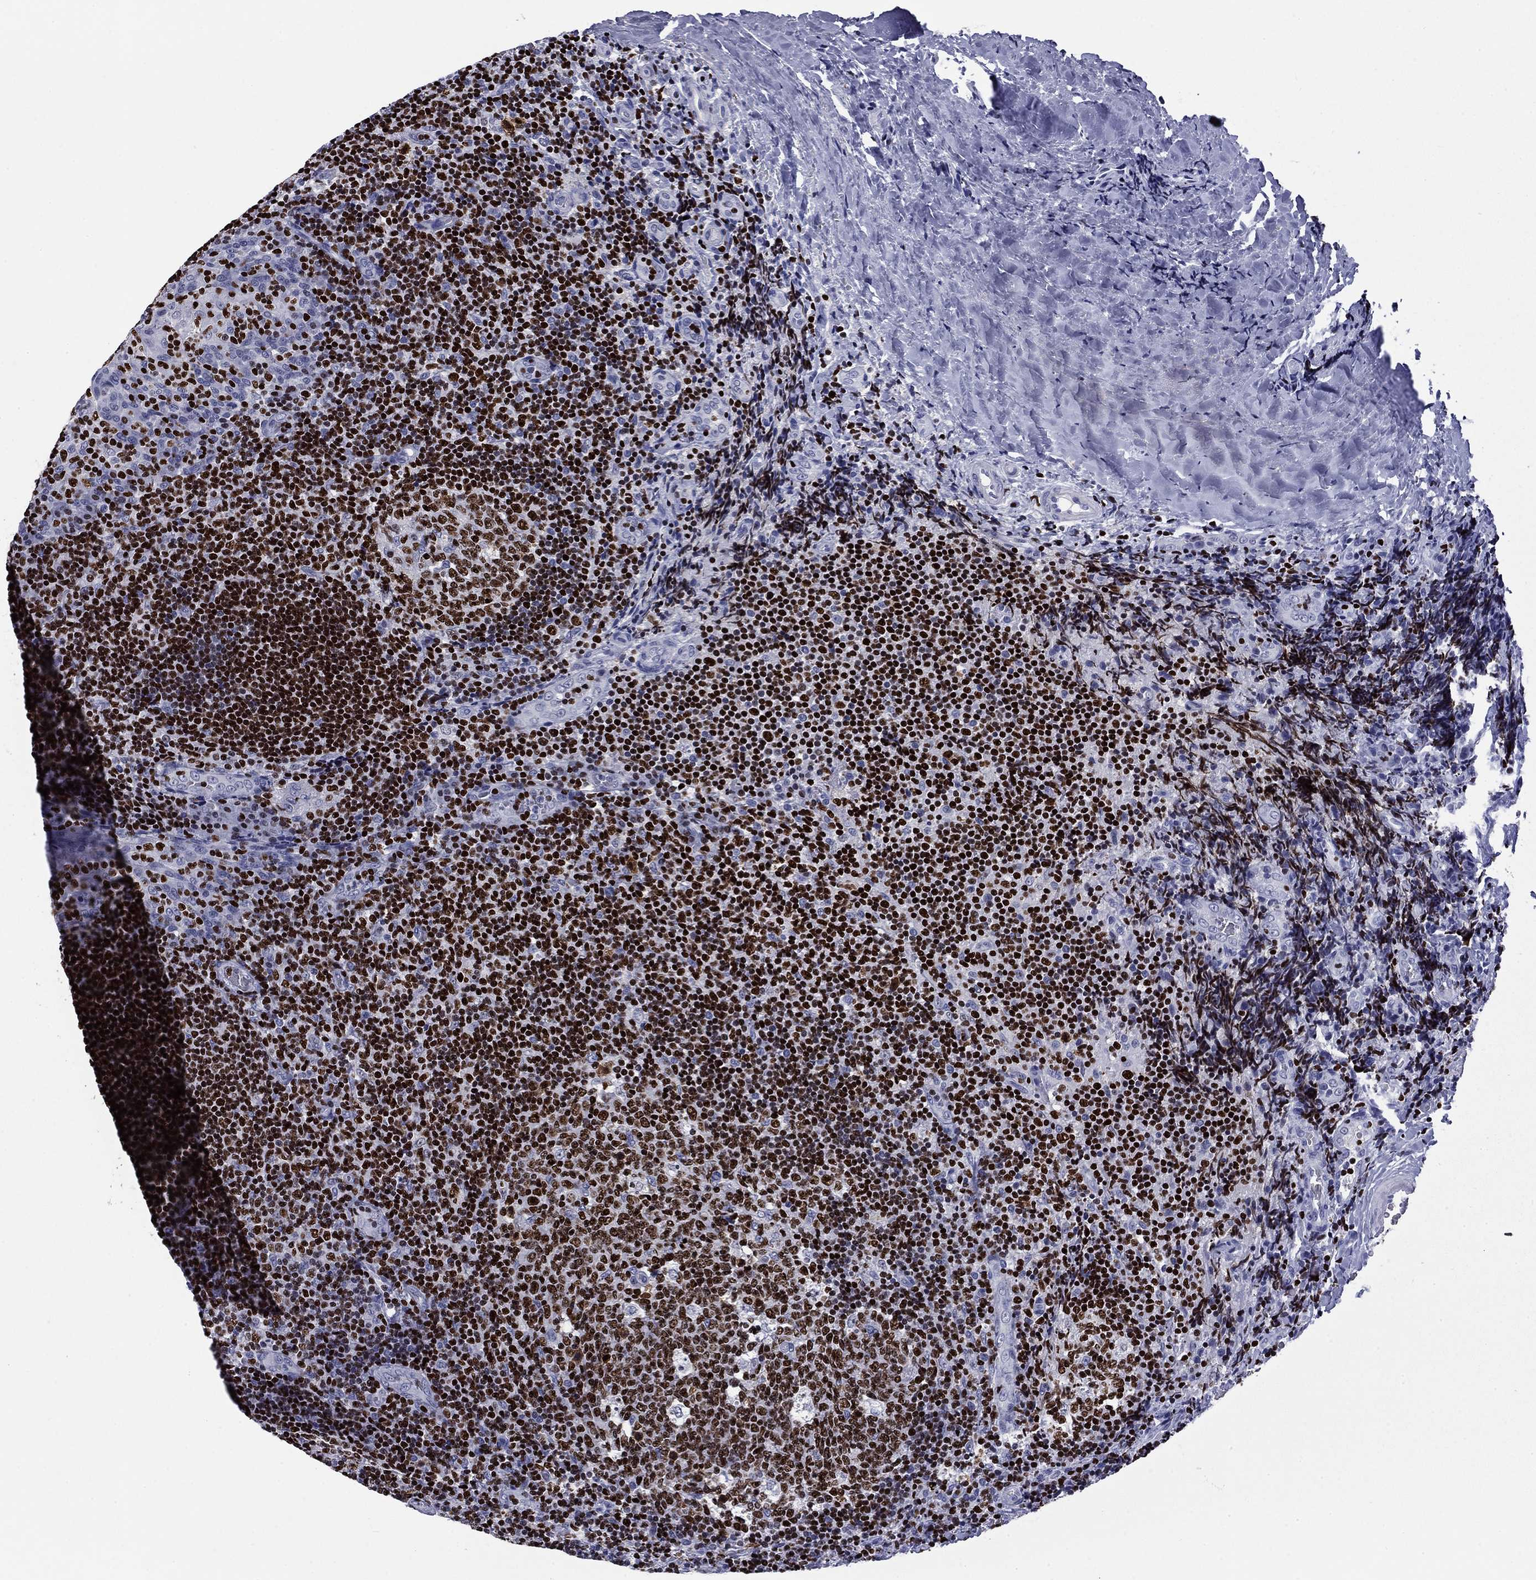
{"staining": {"intensity": "strong", "quantity": ">75%", "location": "nuclear"}, "tissue": "tonsil", "cell_type": "Germinal center cells", "image_type": "normal", "snomed": [{"axis": "morphology", "description": "Normal tissue, NOS"}, {"axis": "topography", "description": "Tonsil"}], "caption": "A brown stain labels strong nuclear positivity of a protein in germinal center cells of benign human tonsil.", "gene": "IKZF3", "patient": {"sex": "male", "age": 17}}